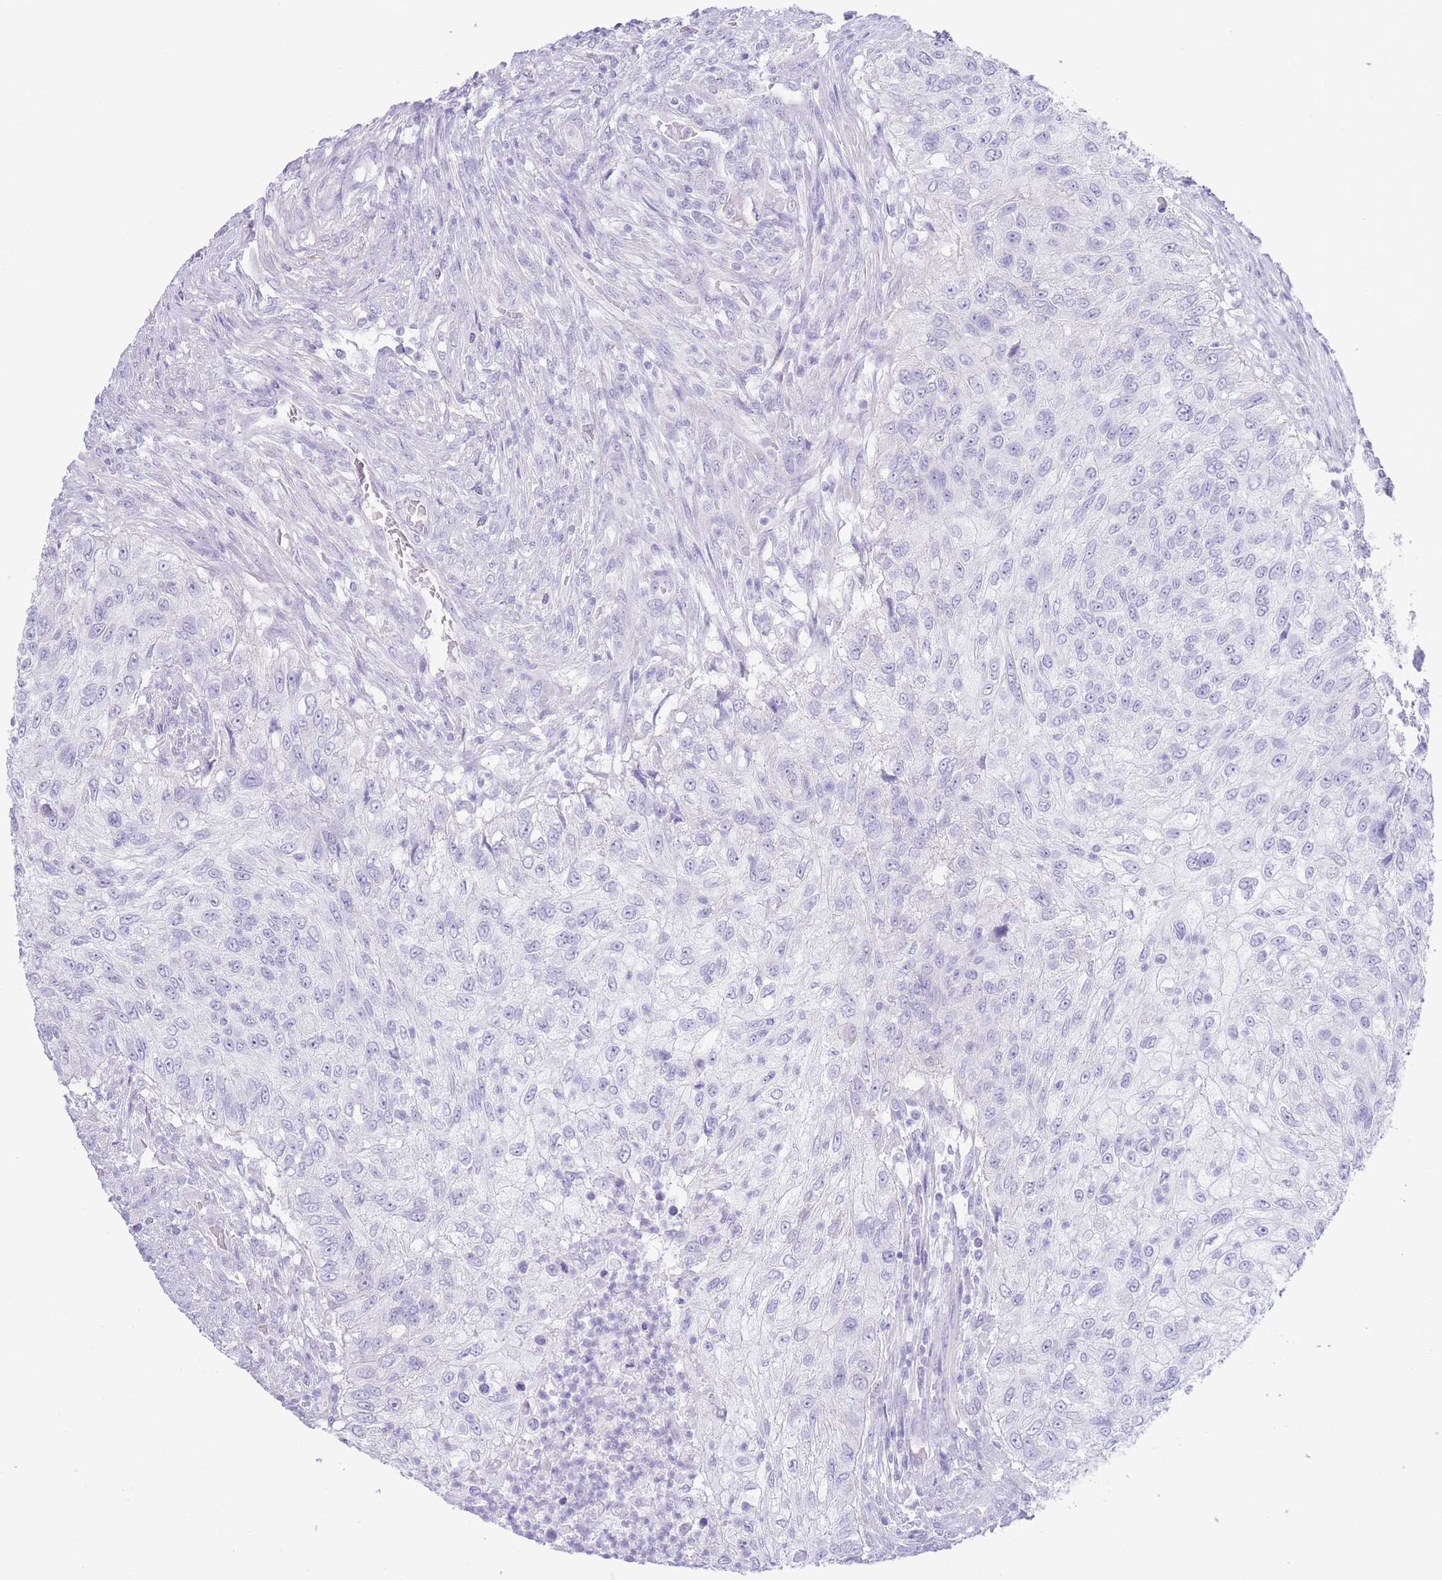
{"staining": {"intensity": "negative", "quantity": "none", "location": "none"}, "tissue": "urothelial cancer", "cell_type": "Tumor cells", "image_type": "cancer", "snomed": [{"axis": "morphology", "description": "Urothelial carcinoma, High grade"}, {"axis": "topography", "description": "Urinary bladder"}], "caption": "Urothelial carcinoma (high-grade) was stained to show a protein in brown. There is no significant positivity in tumor cells.", "gene": "PKLR", "patient": {"sex": "female", "age": 60}}